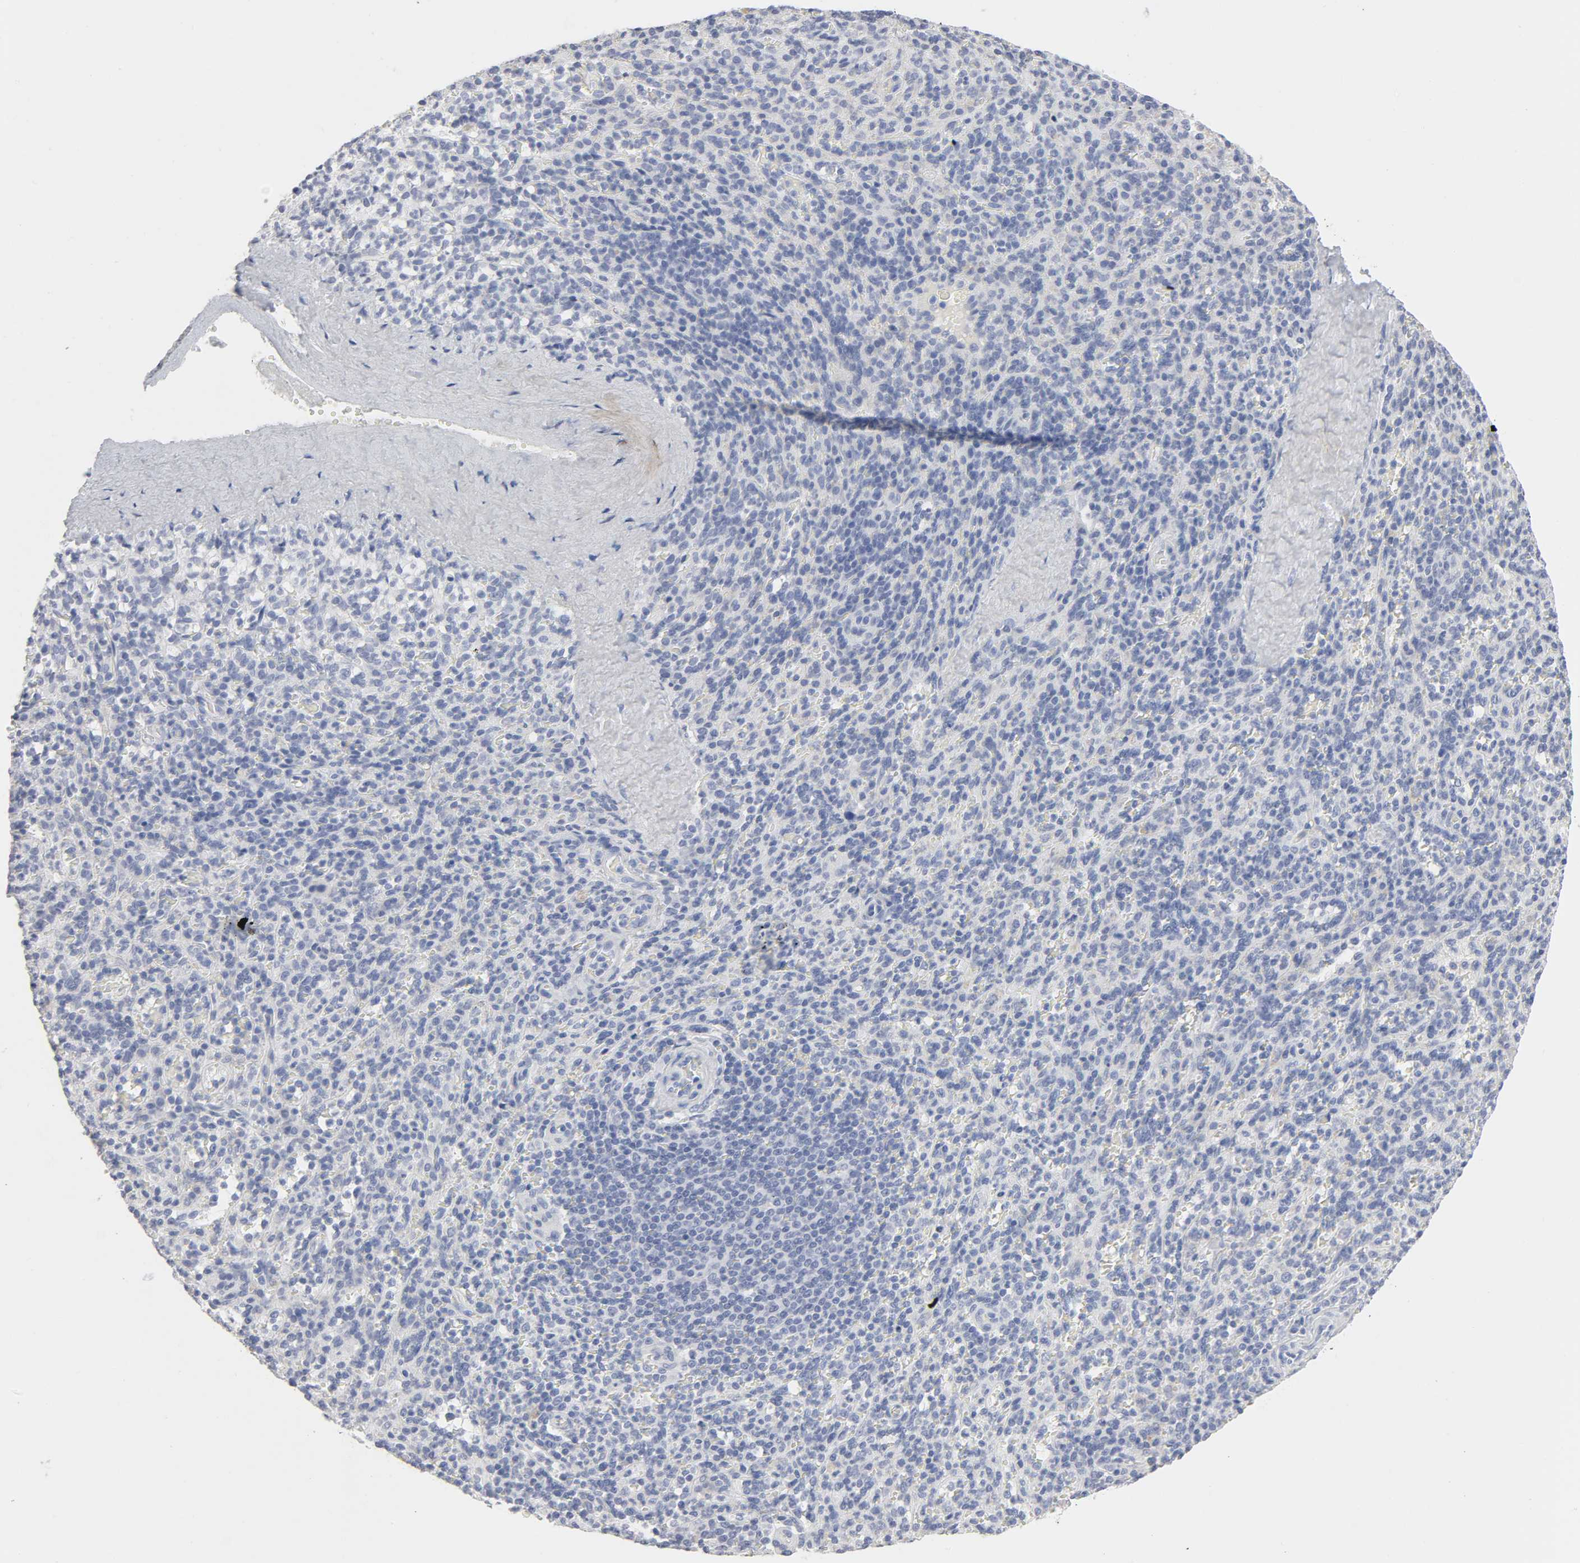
{"staining": {"intensity": "negative", "quantity": "none", "location": "none"}, "tissue": "spleen", "cell_type": "Cells in red pulp", "image_type": "normal", "snomed": [{"axis": "morphology", "description": "Normal tissue, NOS"}, {"axis": "topography", "description": "Spleen"}], "caption": "This is a histopathology image of immunohistochemistry staining of benign spleen, which shows no positivity in cells in red pulp. Brightfield microscopy of IHC stained with DAB (brown) and hematoxylin (blue), captured at high magnification.", "gene": "SLCO1B3", "patient": {"sex": "male", "age": 36}}